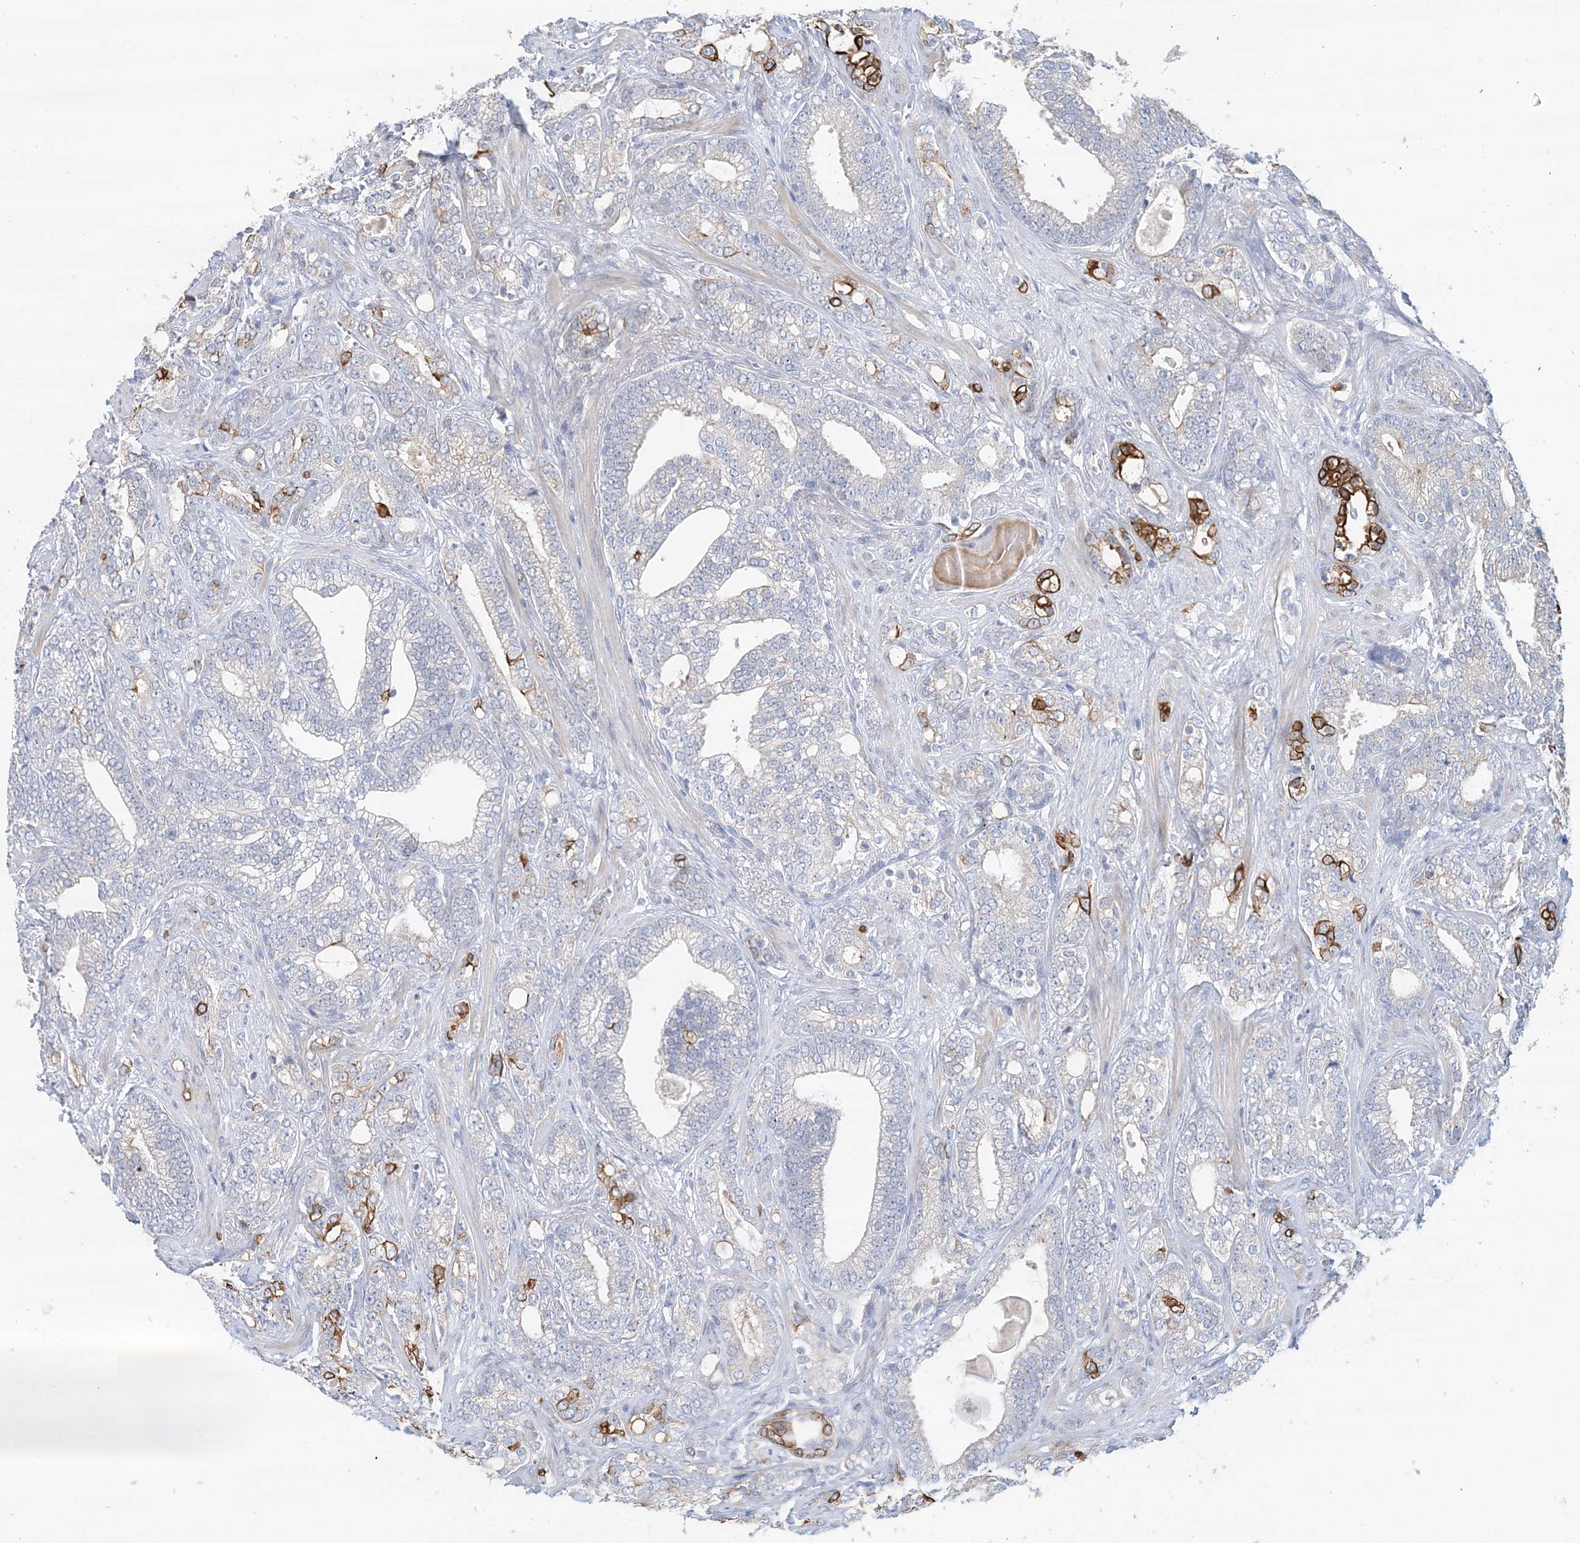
{"staining": {"intensity": "strong", "quantity": "<25%", "location": "cytoplasmic/membranous"}, "tissue": "prostate cancer", "cell_type": "Tumor cells", "image_type": "cancer", "snomed": [{"axis": "morphology", "description": "Adenocarcinoma, High grade"}, {"axis": "topography", "description": "Prostate and seminal vesicle, NOS"}], "caption": "Immunohistochemistry (DAB) staining of human prostate cancer (adenocarcinoma (high-grade)) displays strong cytoplasmic/membranous protein expression in about <25% of tumor cells. Immunohistochemistry (ihc) stains the protein in brown and the nuclei are stained blue.", "gene": "LRRIQ4", "patient": {"sex": "male", "age": 67}}